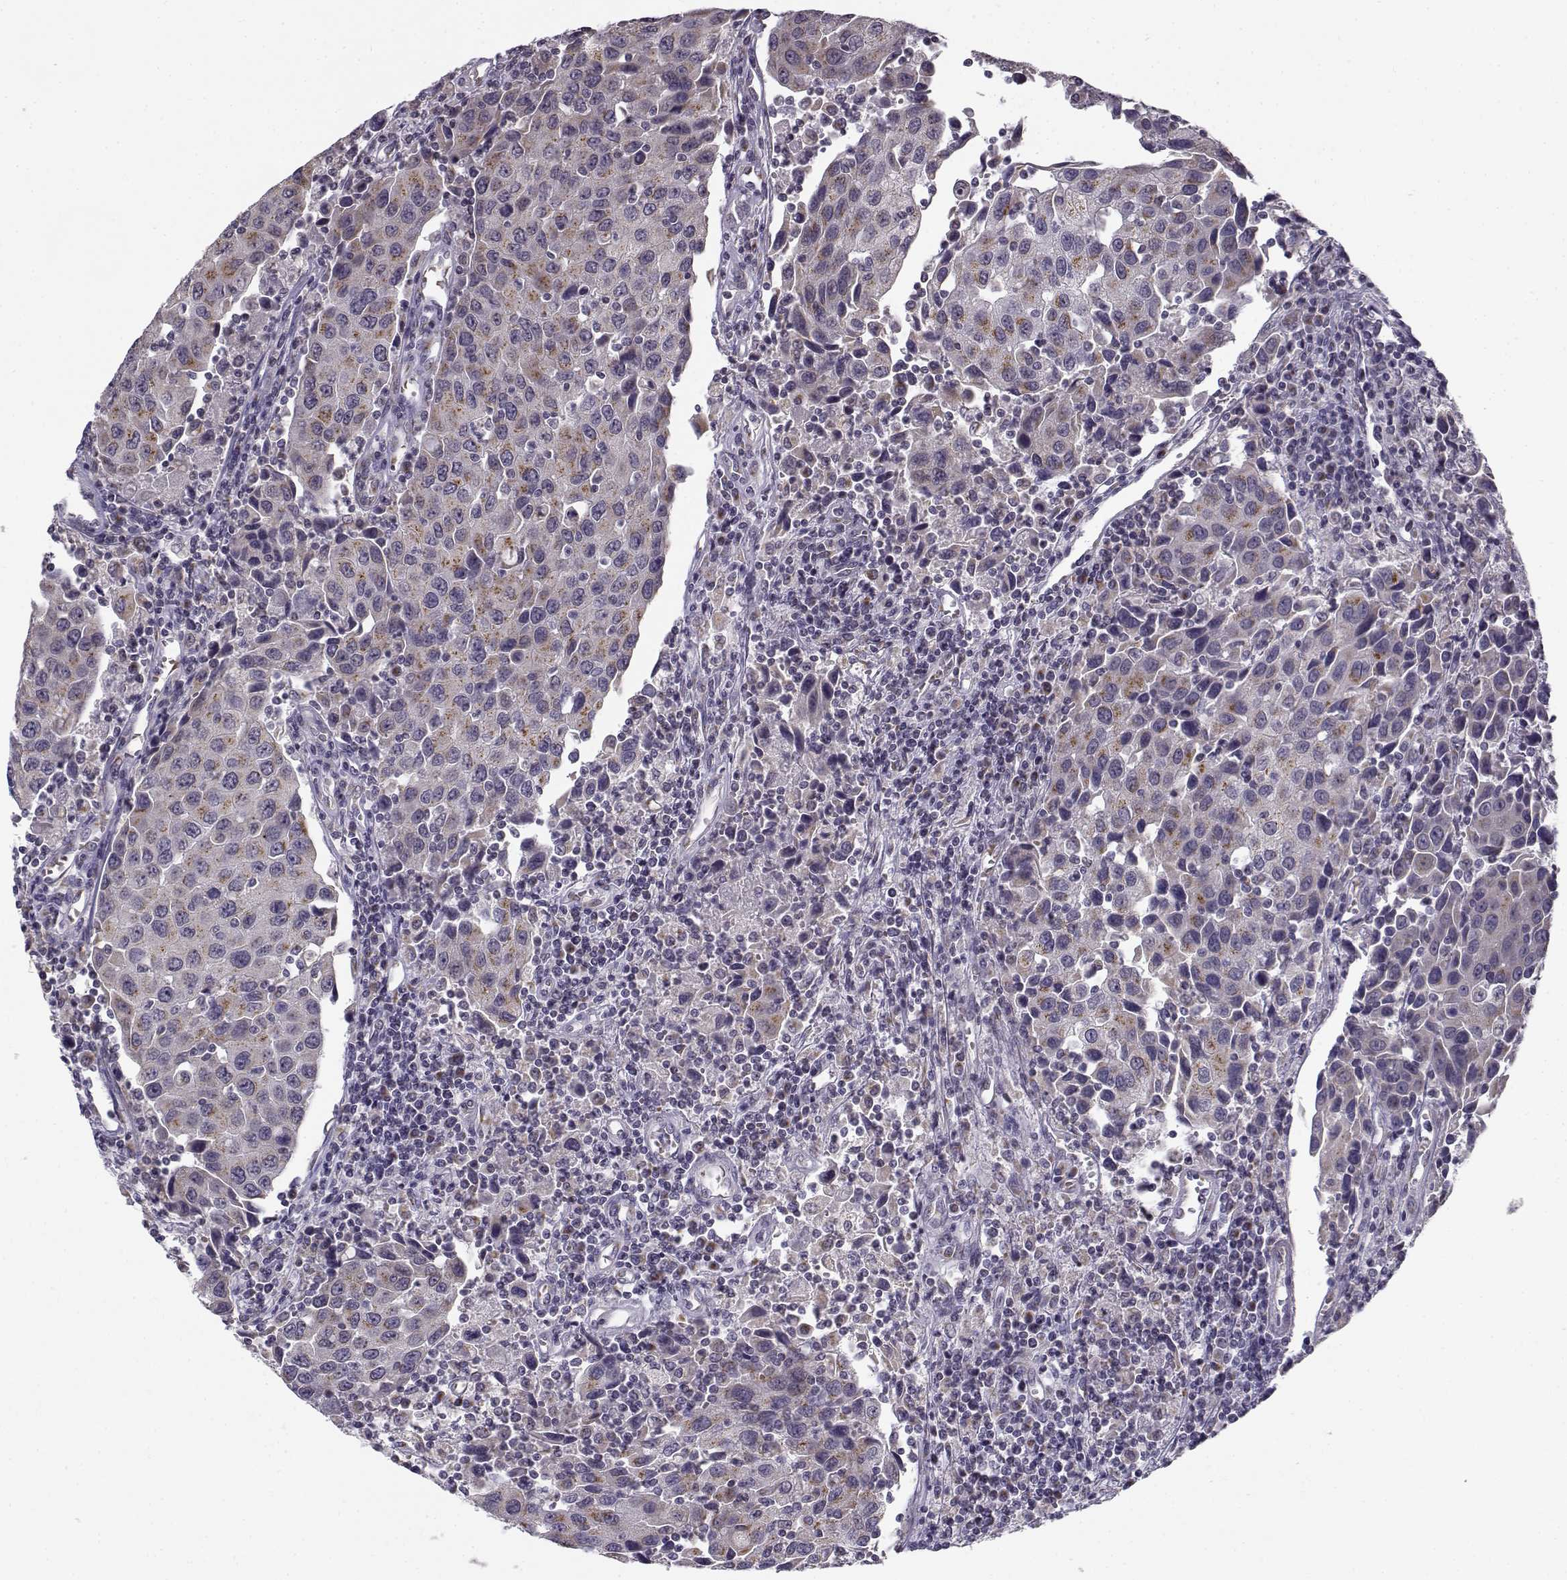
{"staining": {"intensity": "weak", "quantity": ">75%", "location": "cytoplasmic/membranous"}, "tissue": "urothelial cancer", "cell_type": "Tumor cells", "image_type": "cancer", "snomed": [{"axis": "morphology", "description": "Urothelial carcinoma, High grade"}, {"axis": "topography", "description": "Urinary bladder"}], "caption": "There is low levels of weak cytoplasmic/membranous positivity in tumor cells of urothelial cancer, as demonstrated by immunohistochemical staining (brown color).", "gene": "SLC4A5", "patient": {"sex": "female", "age": 85}}